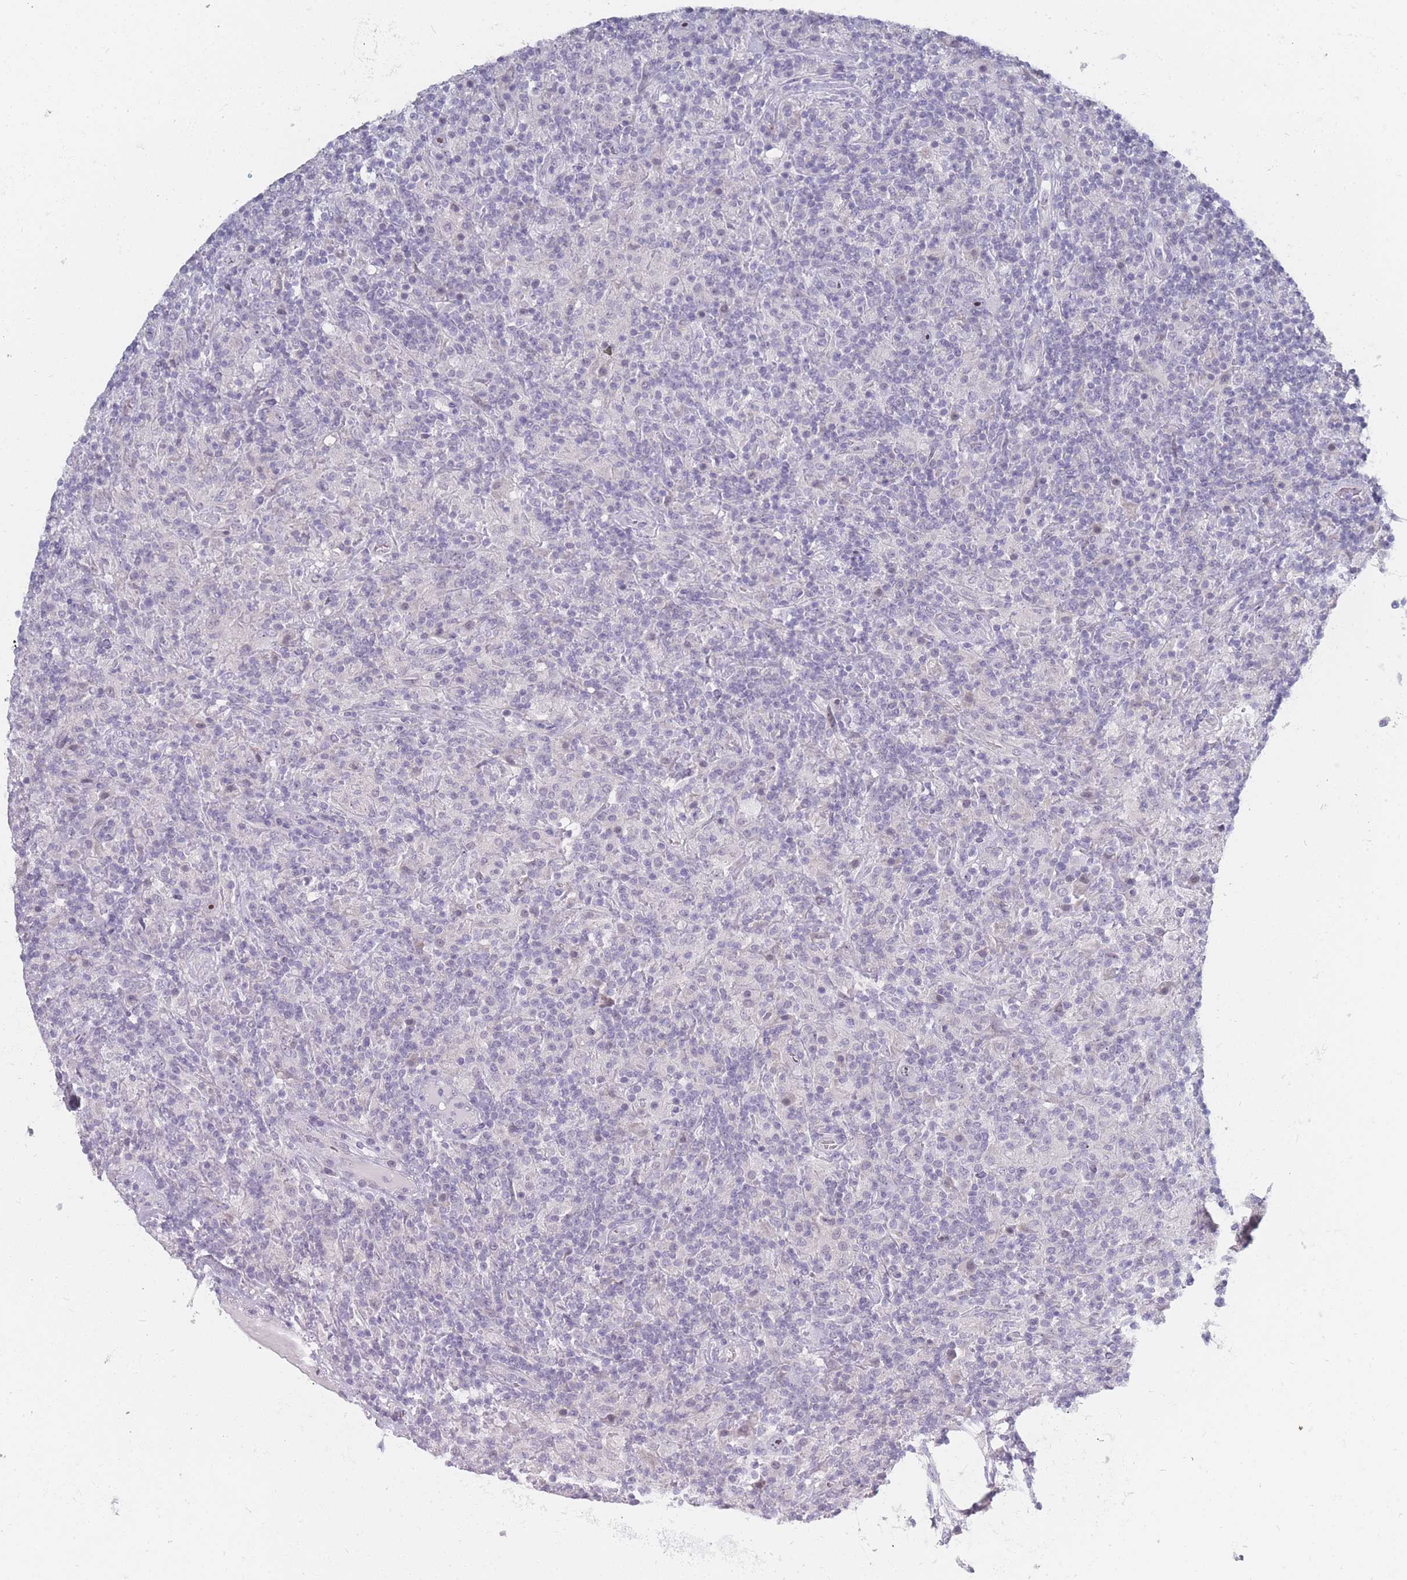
{"staining": {"intensity": "negative", "quantity": "none", "location": "none"}, "tissue": "lymphoma", "cell_type": "Tumor cells", "image_type": "cancer", "snomed": [{"axis": "morphology", "description": "Hodgkin's disease, NOS"}, {"axis": "topography", "description": "Lymph node"}], "caption": "A photomicrograph of human Hodgkin's disease is negative for staining in tumor cells. (Stains: DAB immunohistochemistry (IHC) with hematoxylin counter stain, Microscopy: brightfield microscopy at high magnification).", "gene": "ROS1", "patient": {"sex": "male", "age": 70}}